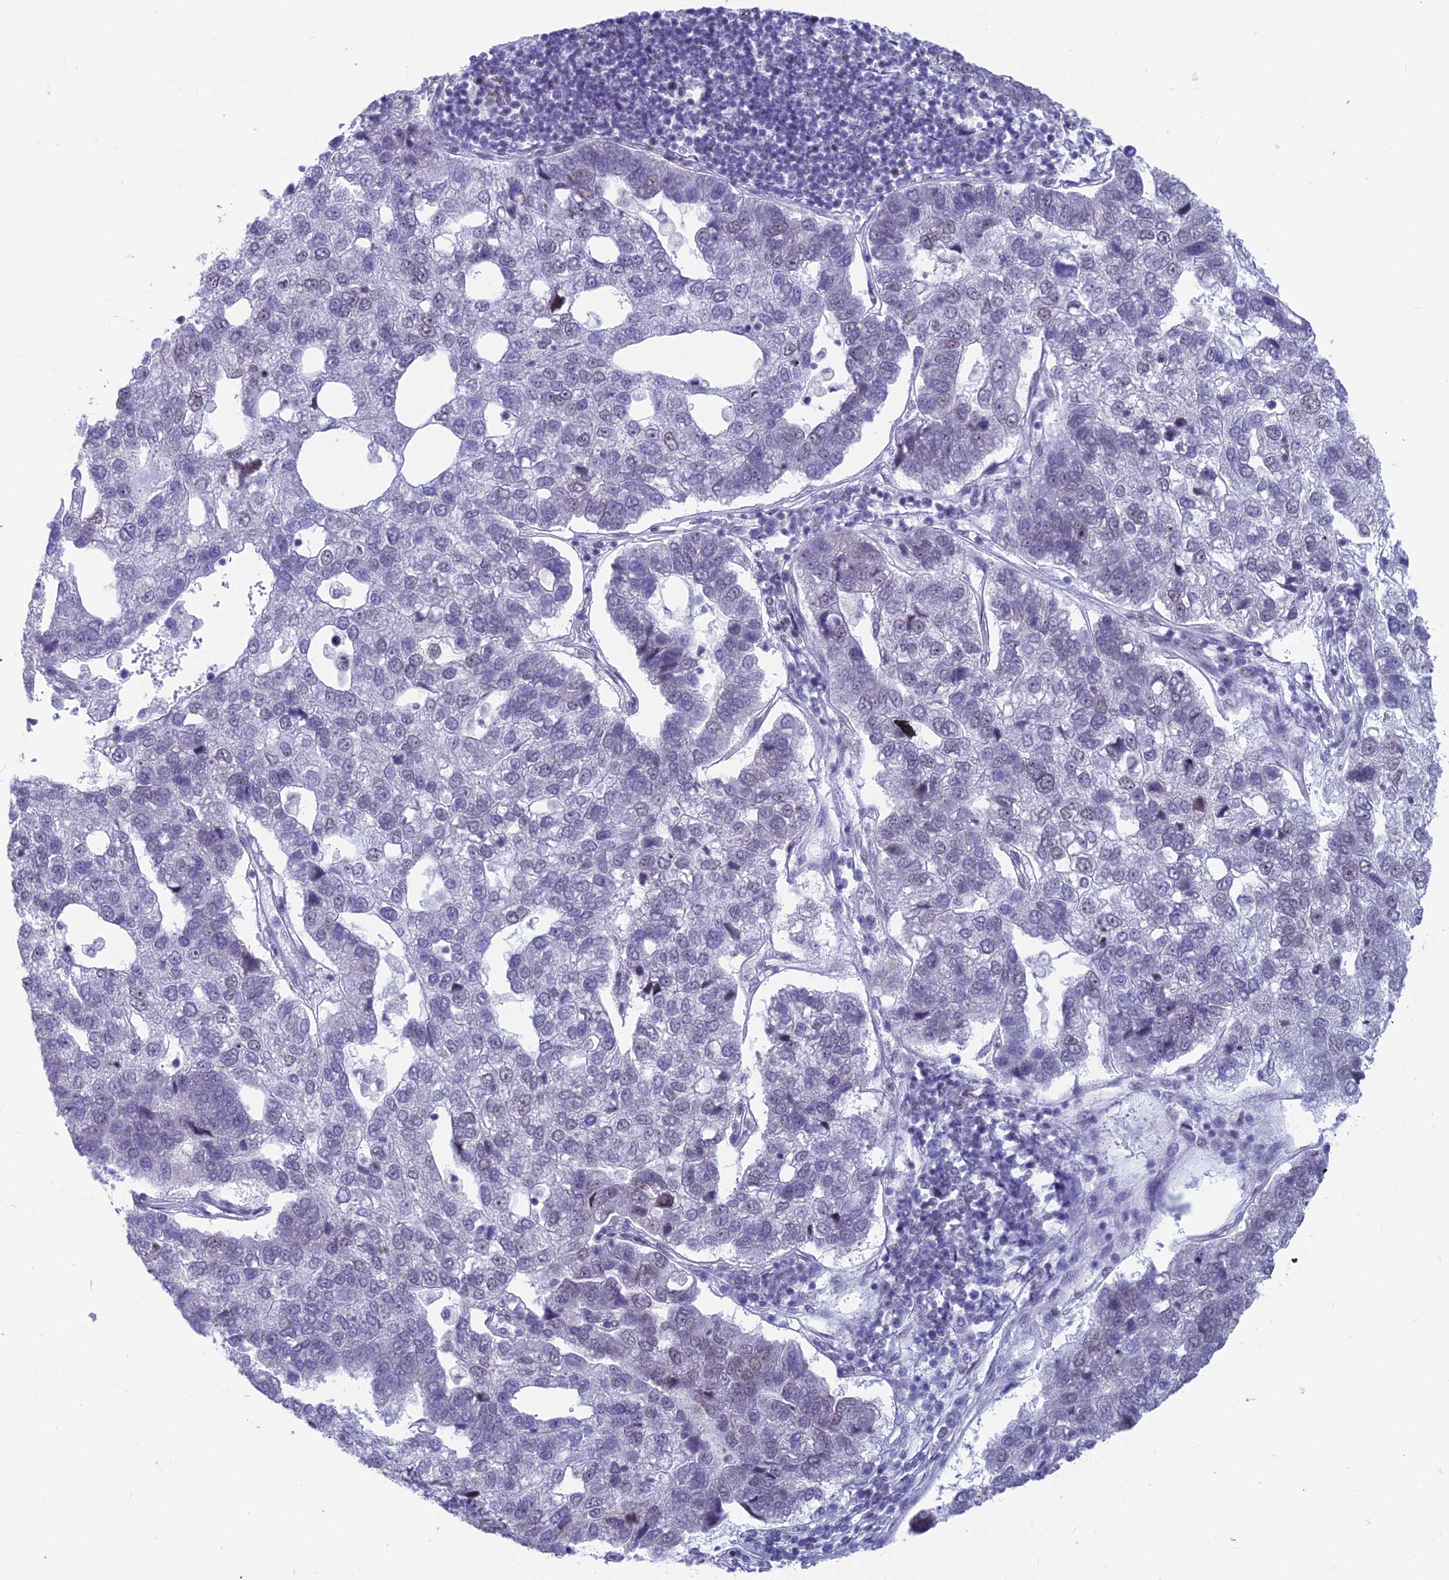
{"staining": {"intensity": "negative", "quantity": "none", "location": "none"}, "tissue": "pancreatic cancer", "cell_type": "Tumor cells", "image_type": "cancer", "snomed": [{"axis": "morphology", "description": "Adenocarcinoma, NOS"}, {"axis": "topography", "description": "Pancreas"}], "caption": "Immunohistochemistry micrograph of neoplastic tissue: adenocarcinoma (pancreatic) stained with DAB (3,3'-diaminobenzidine) displays no significant protein staining in tumor cells.", "gene": "SRSF5", "patient": {"sex": "female", "age": 61}}